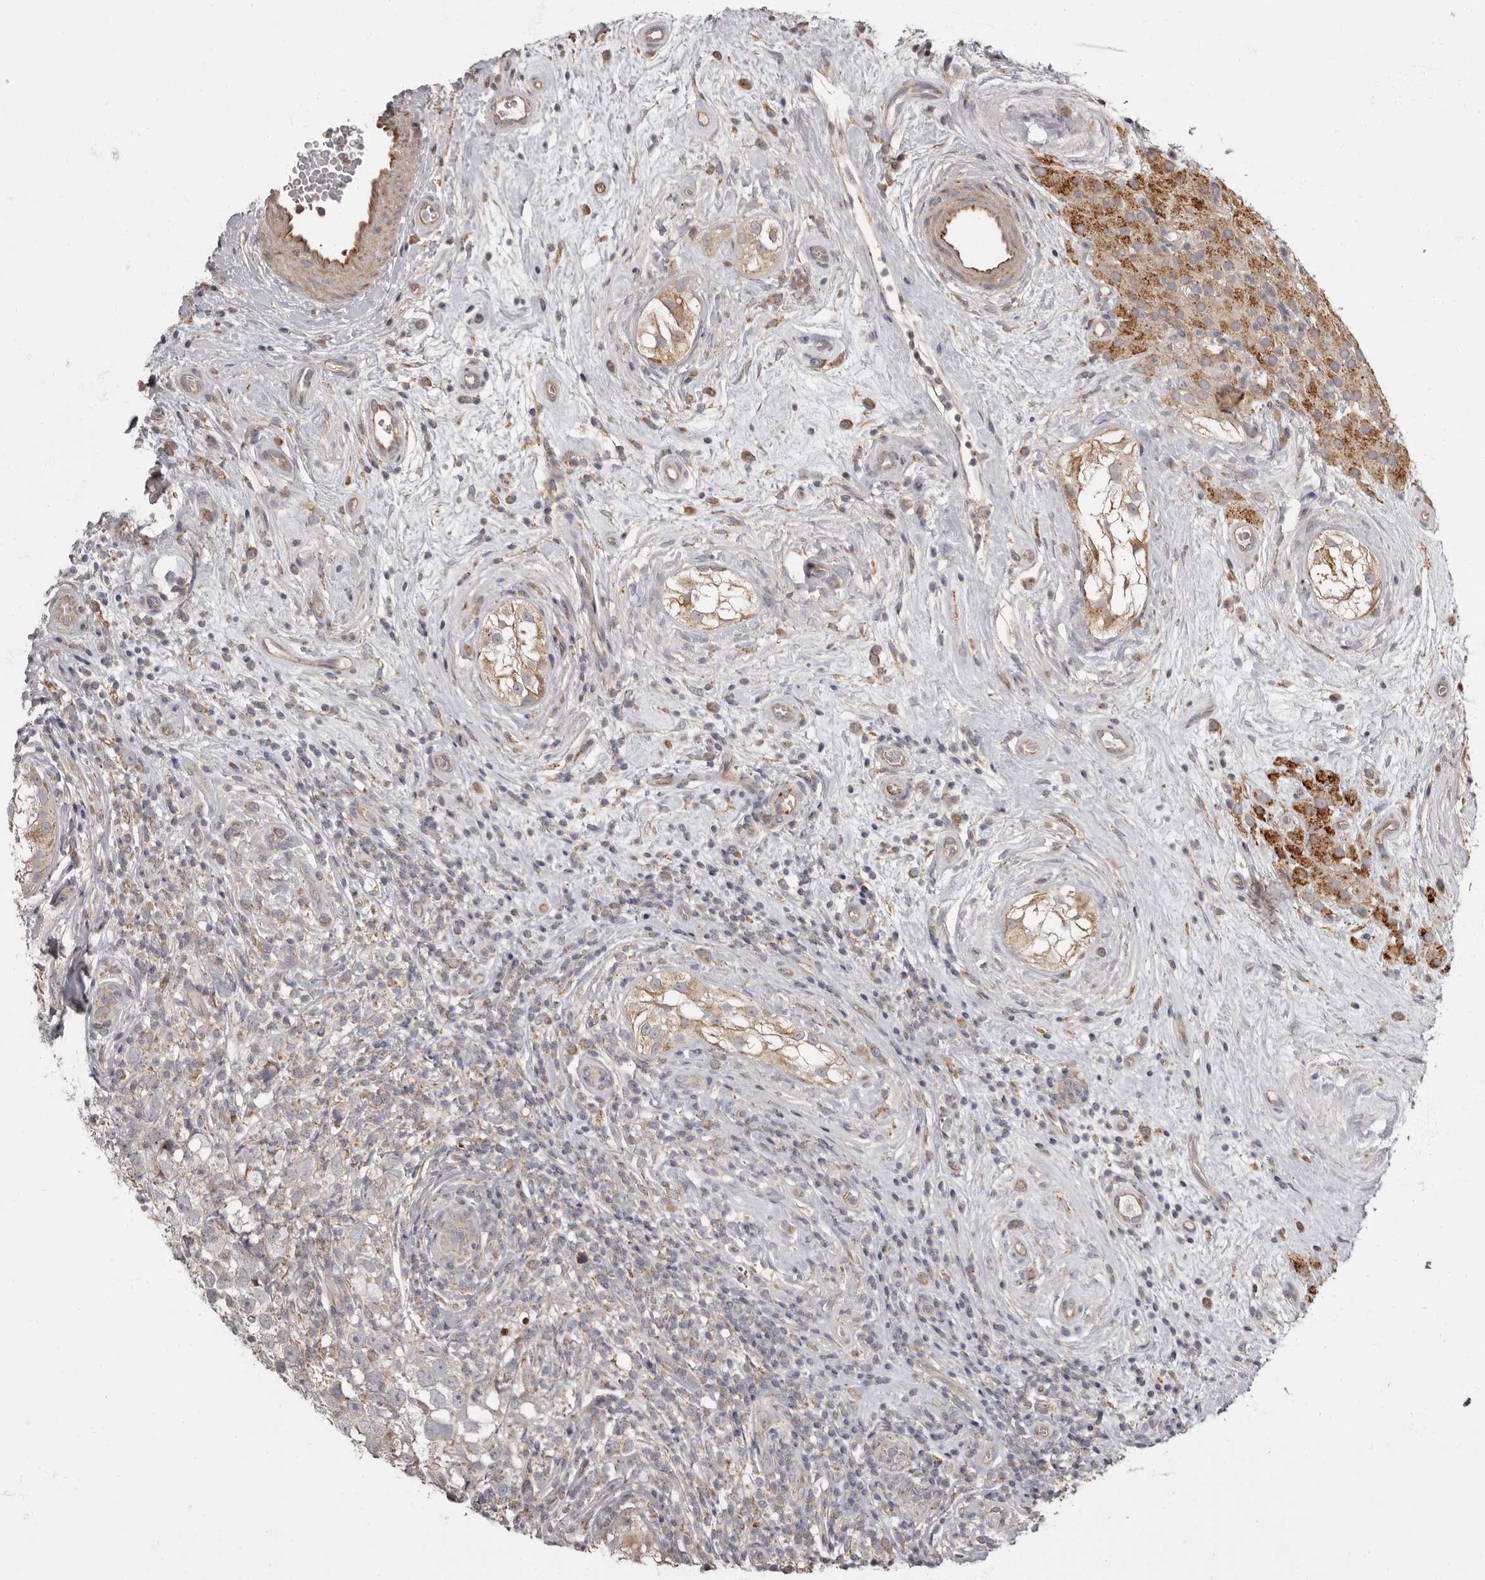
{"staining": {"intensity": "negative", "quantity": "none", "location": "none"}, "tissue": "testis cancer", "cell_type": "Tumor cells", "image_type": "cancer", "snomed": [{"axis": "morphology", "description": "Seminoma, NOS"}, {"axis": "topography", "description": "Testis"}], "caption": "There is no significant staining in tumor cells of testis cancer.", "gene": "ADCY2", "patient": {"sex": "male", "age": 49}}